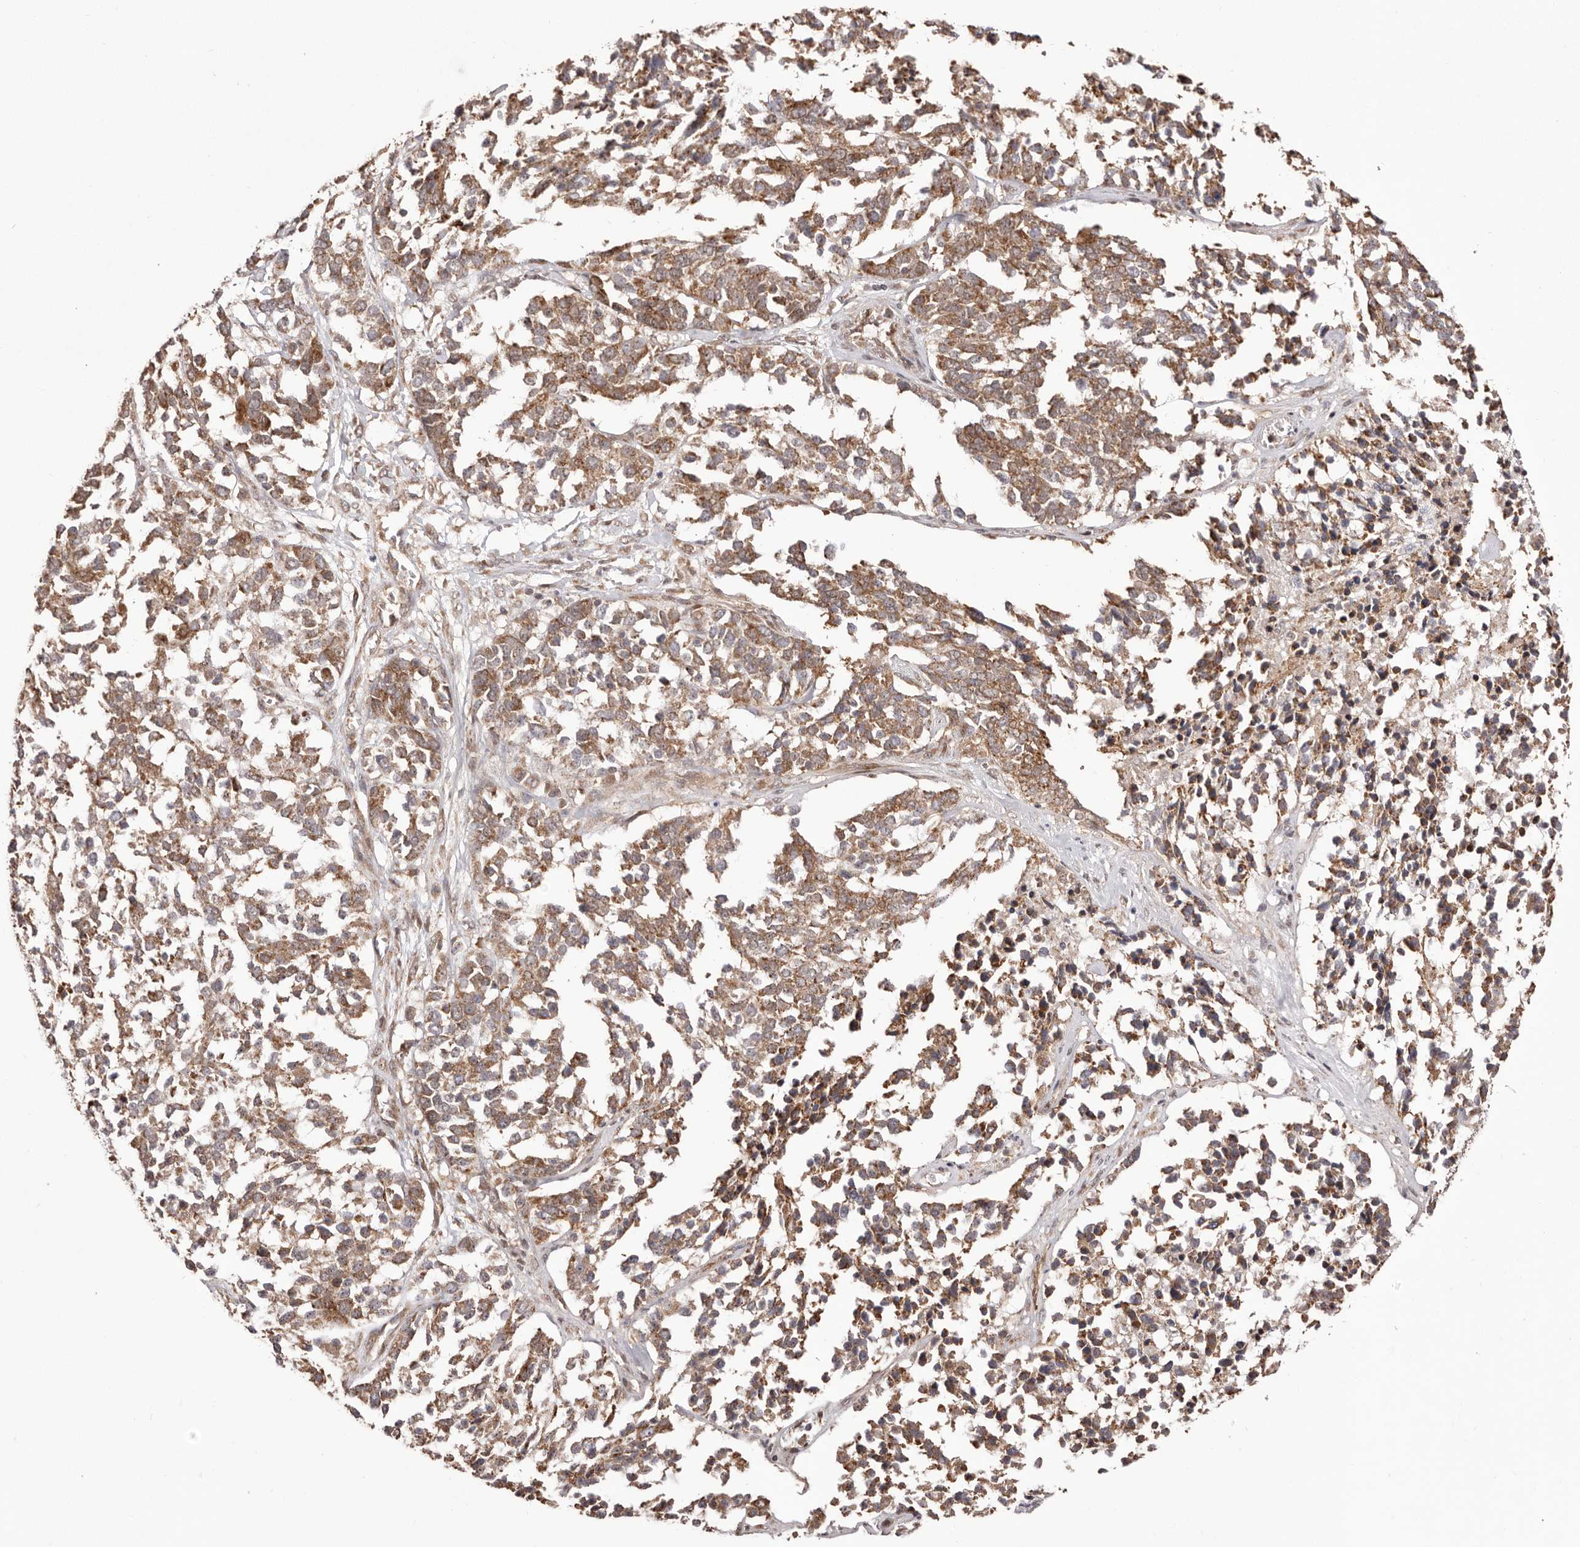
{"staining": {"intensity": "moderate", "quantity": ">75%", "location": "cytoplasmic/membranous"}, "tissue": "ovarian cancer", "cell_type": "Tumor cells", "image_type": "cancer", "snomed": [{"axis": "morphology", "description": "Cystadenocarcinoma, serous, NOS"}, {"axis": "topography", "description": "Ovary"}], "caption": "DAB immunohistochemical staining of human ovarian serous cystadenocarcinoma demonstrates moderate cytoplasmic/membranous protein positivity in approximately >75% of tumor cells.", "gene": "EGR3", "patient": {"sex": "female", "age": 44}}